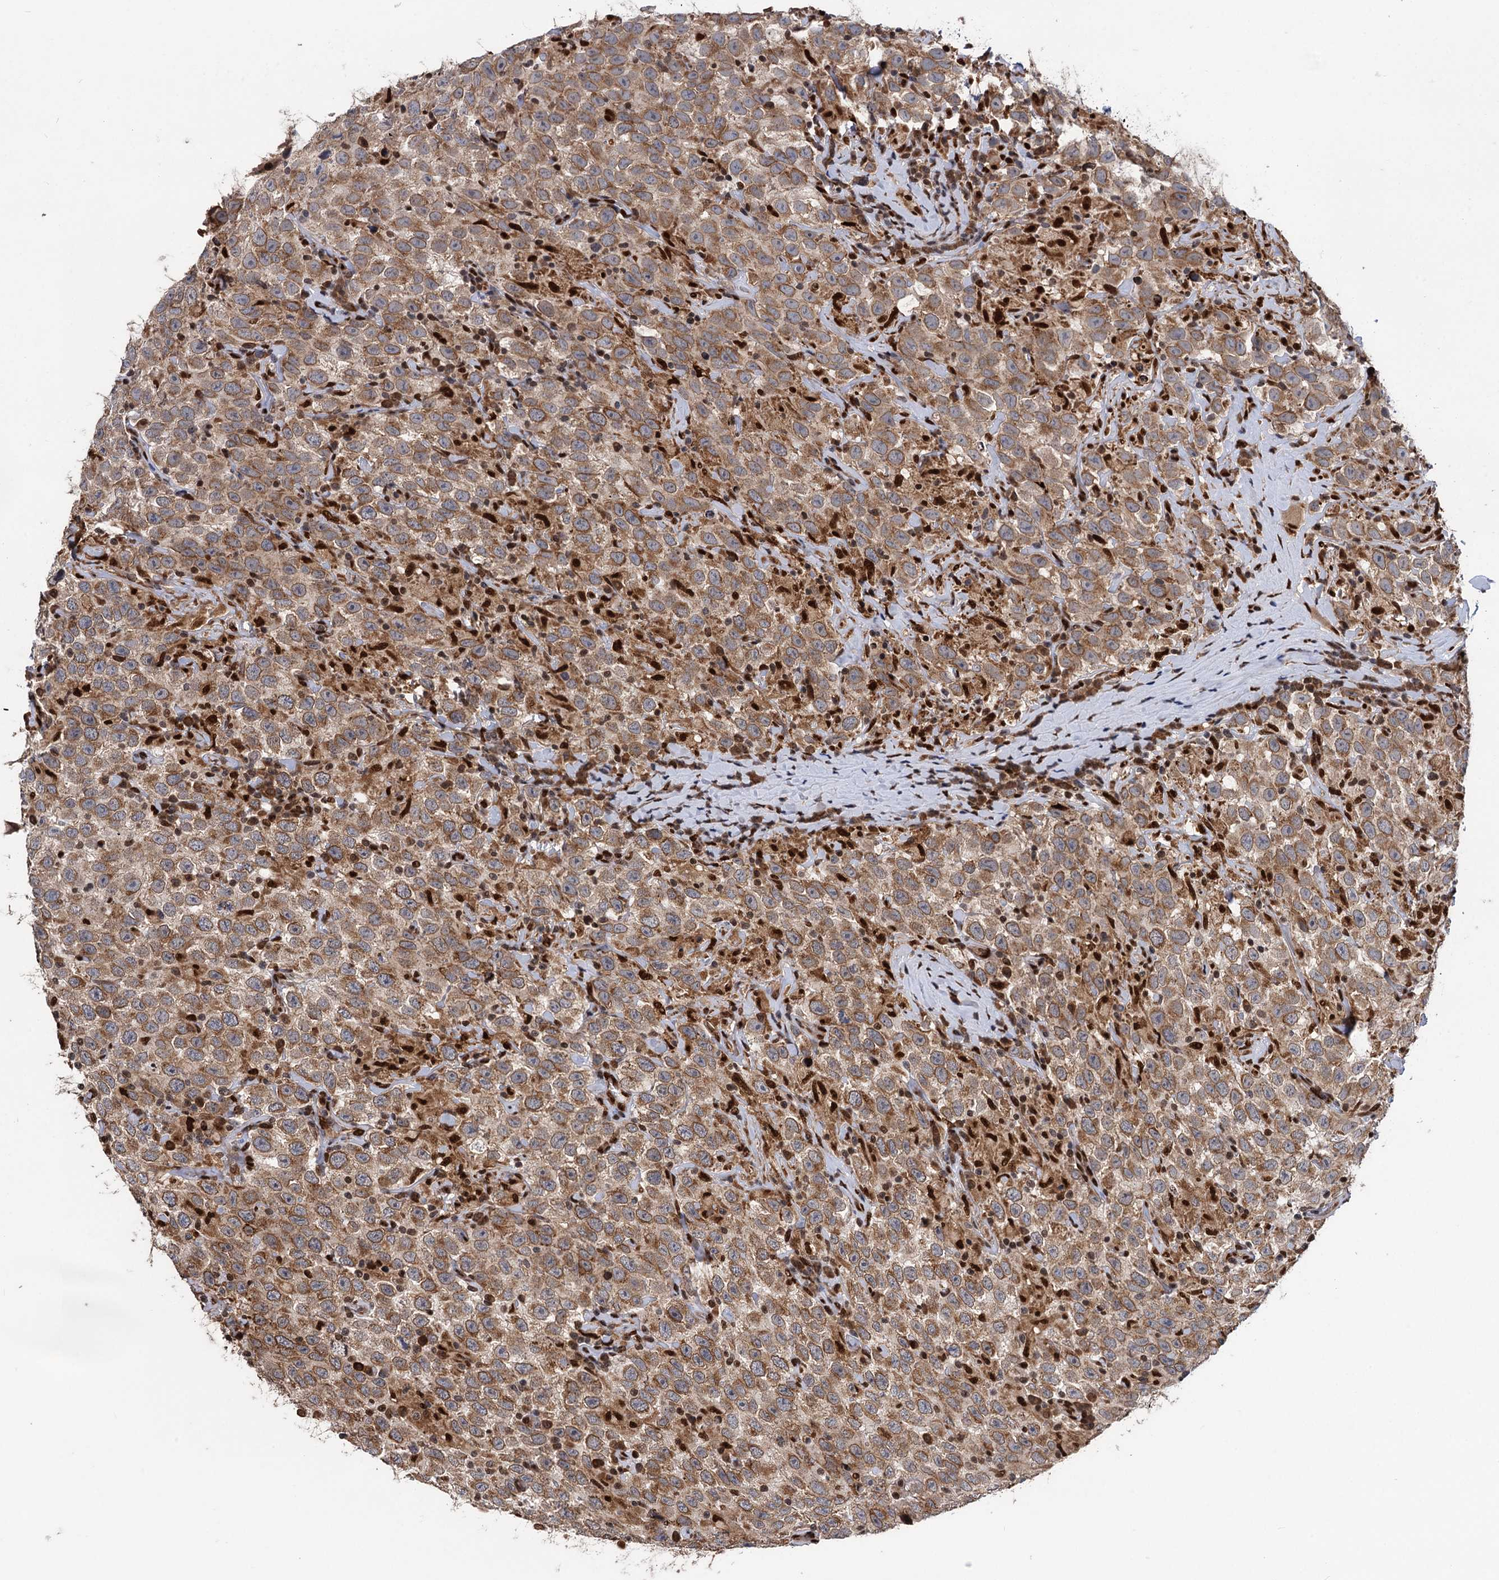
{"staining": {"intensity": "moderate", "quantity": ">75%", "location": "cytoplasmic/membranous"}, "tissue": "testis cancer", "cell_type": "Tumor cells", "image_type": "cancer", "snomed": [{"axis": "morphology", "description": "Seminoma, NOS"}, {"axis": "topography", "description": "Testis"}], "caption": "Immunohistochemical staining of human testis seminoma demonstrates medium levels of moderate cytoplasmic/membranous protein expression in about >75% of tumor cells.", "gene": "MESD", "patient": {"sex": "male", "age": 41}}